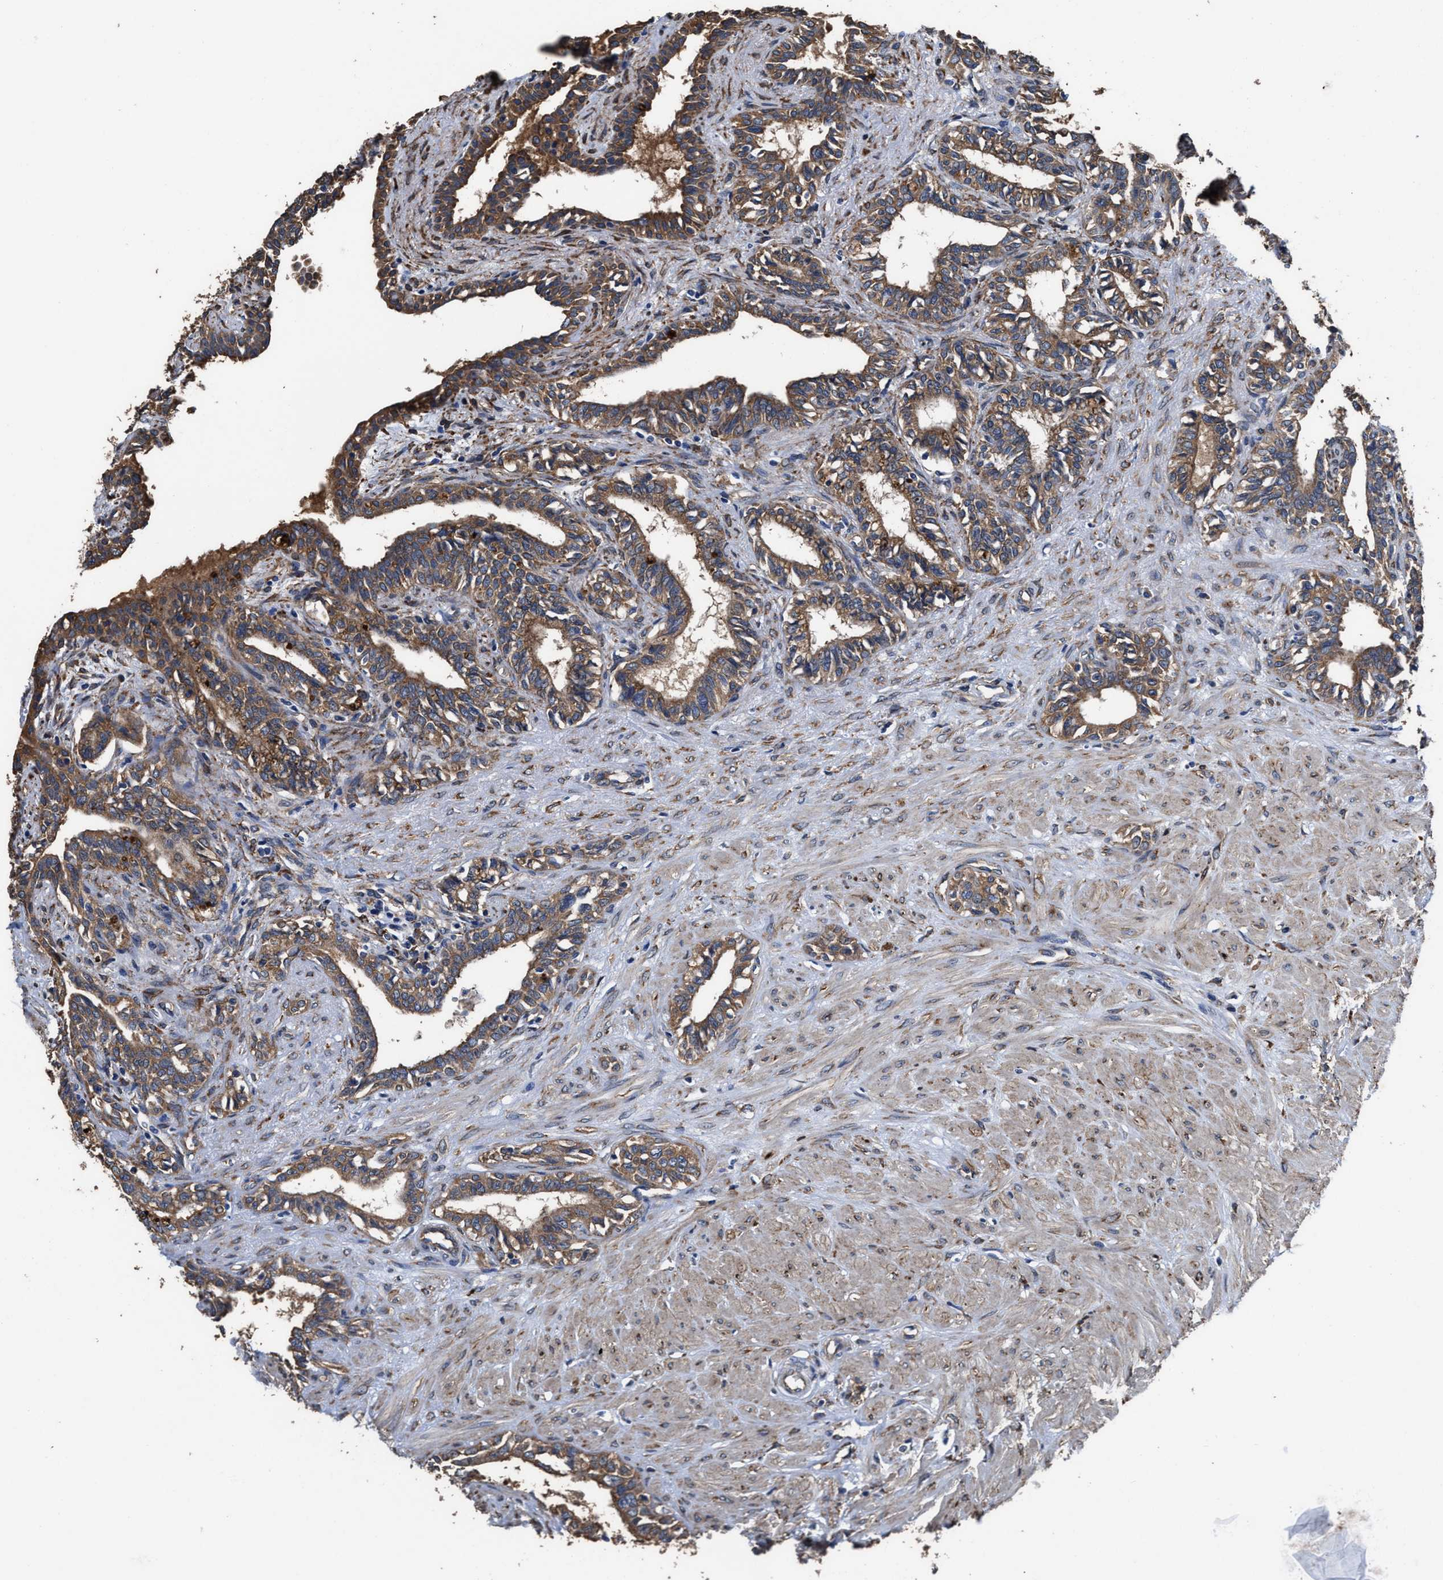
{"staining": {"intensity": "moderate", "quantity": ">75%", "location": "cytoplasmic/membranous"}, "tissue": "seminal vesicle", "cell_type": "Glandular cells", "image_type": "normal", "snomed": [{"axis": "morphology", "description": "Normal tissue, NOS"}, {"axis": "morphology", "description": "Adenocarcinoma, High grade"}, {"axis": "topography", "description": "Prostate"}, {"axis": "topography", "description": "Seminal veicle"}], "caption": "Immunohistochemistry (DAB) staining of benign seminal vesicle exhibits moderate cytoplasmic/membranous protein expression in approximately >75% of glandular cells.", "gene": "IDNK", "patient": {"sex": "male", "age": 55}}